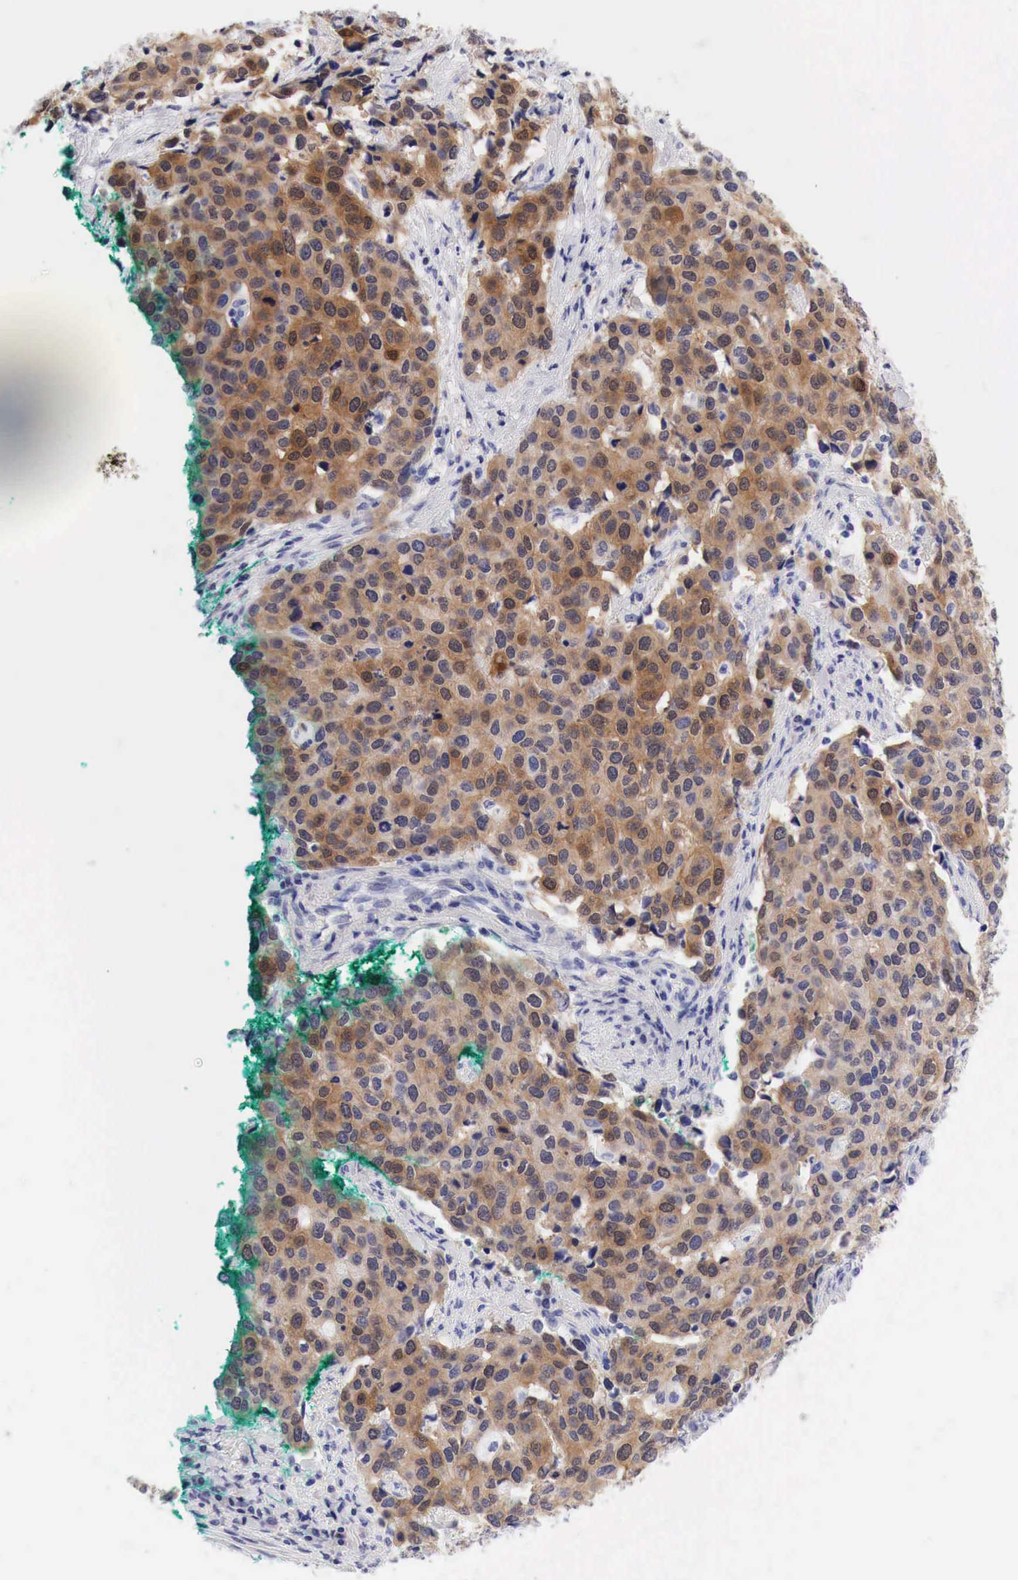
{"staining": {"intensity": "moderate", "quantity": ">75%", "location": "cytoplasmic/membranous"}, "tissue": "cervical cancer", "cell_type": "Tumor cells", "image_type": "cancer", "snomed": [{"axis": "morphology", "description": "Squamous cell carcinoma, NOS"}, {"axis": "topography", "description": "Cervix"}], "caption": "Cervical cancer stained with a protein marker reveals moderate staining in tumor cells.", "gene": "CDKN2A", "patient": {"sex": "female", "age": 54}}